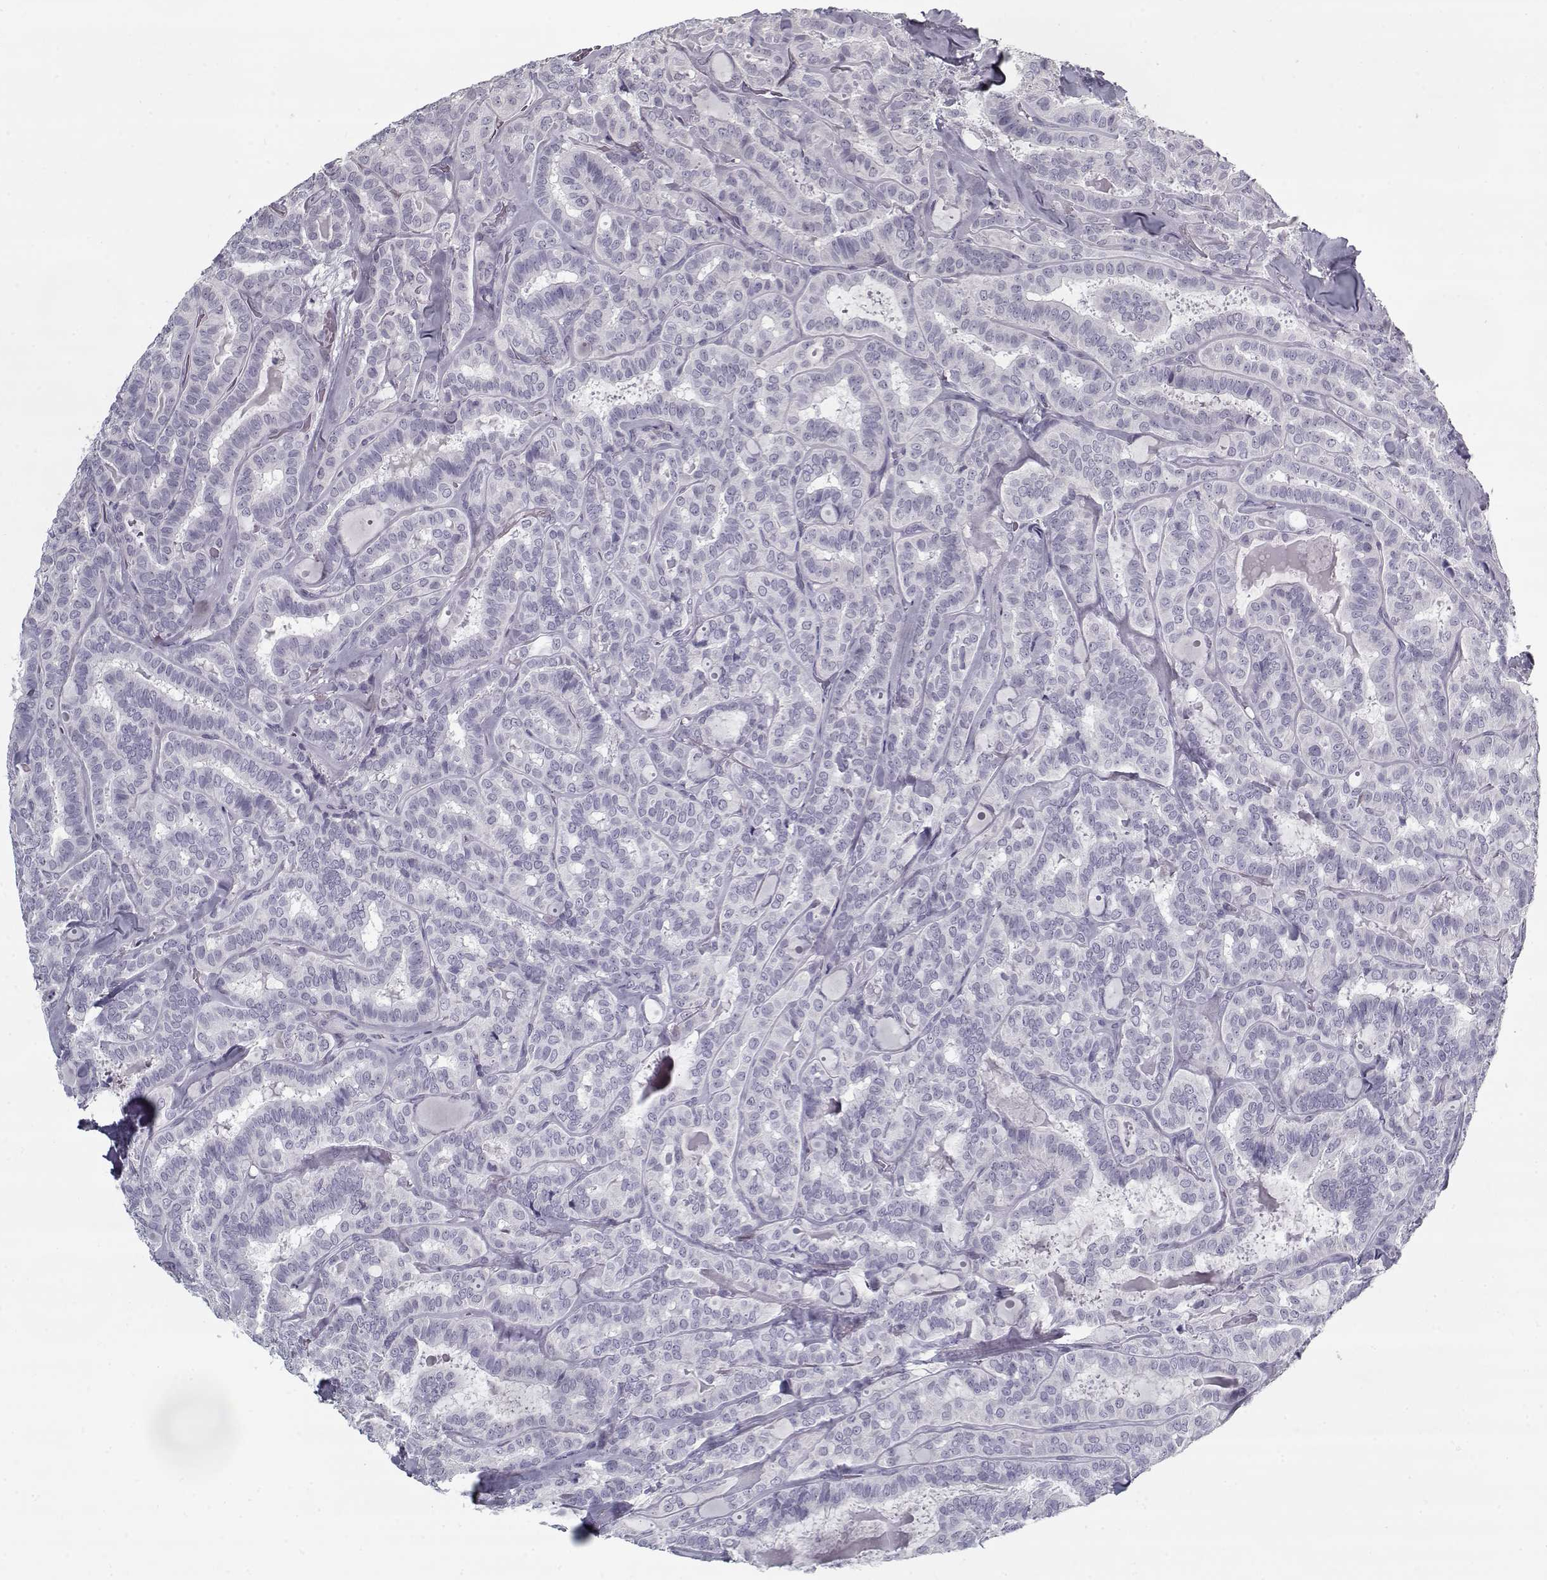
{"staining": {"intensity": "negative", "quantity": "none", "location": "none"}, "tissue": "thyroid cancer", "cell_type": "Tumor cells", "image_type": "cancer", "snomed": [{"axis": "morphology", "description": "Papillary adenocarcinoma, NOS"}, {"axis": "topography", "description": "Thyroid gland"}], "caption": "An immunohistochemistry photomicrograph of thyroid papillary adenocarcinoma is shown. There is no staining in tumor cells of thyroid papillary adenocarcinoma. (Brightfield microscopy of DAB immunohistochemistry (IHC) at high magnification).", "gene": "RNF32", "patient": {"sex": "female", "age": 39}}